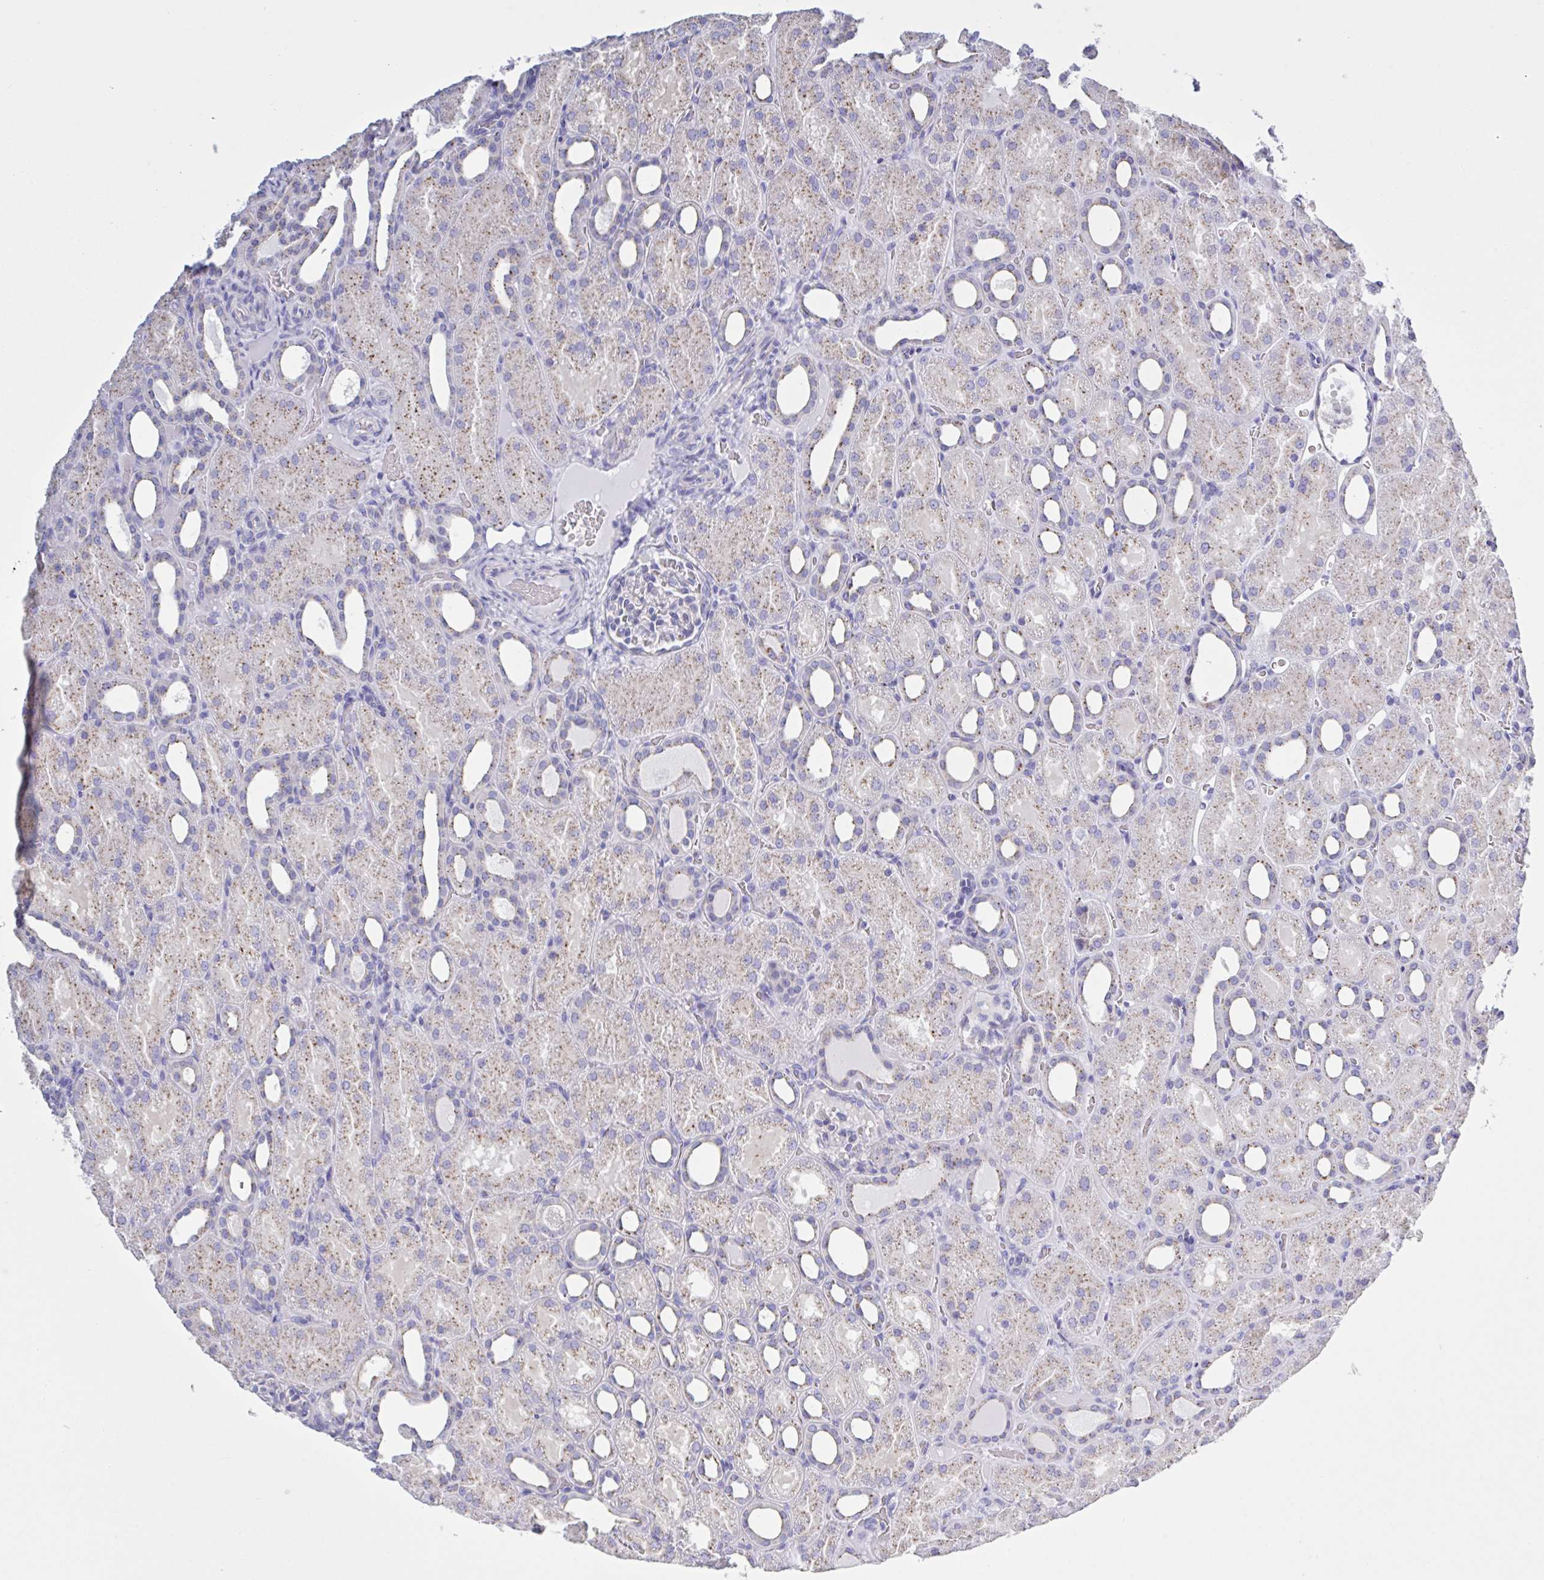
{"staining": {"intensity": "negative", "quantity": "none", "location": "none"}, "tissue": "kidney", "cell_type": "Cells in glomeruli", "image_type": "normal", "snomed": [{"axis": "morphology", "description": "Normal tissue, NOS"}, {"axis": "topography", "description": "Kidney"}], "caption": "This is an IHC photomicrograph of normal human kidney. There is no expression in cells in glomeruli.", "gene": "CHMP5", "patient": {"sex": "male", "age": 2}}